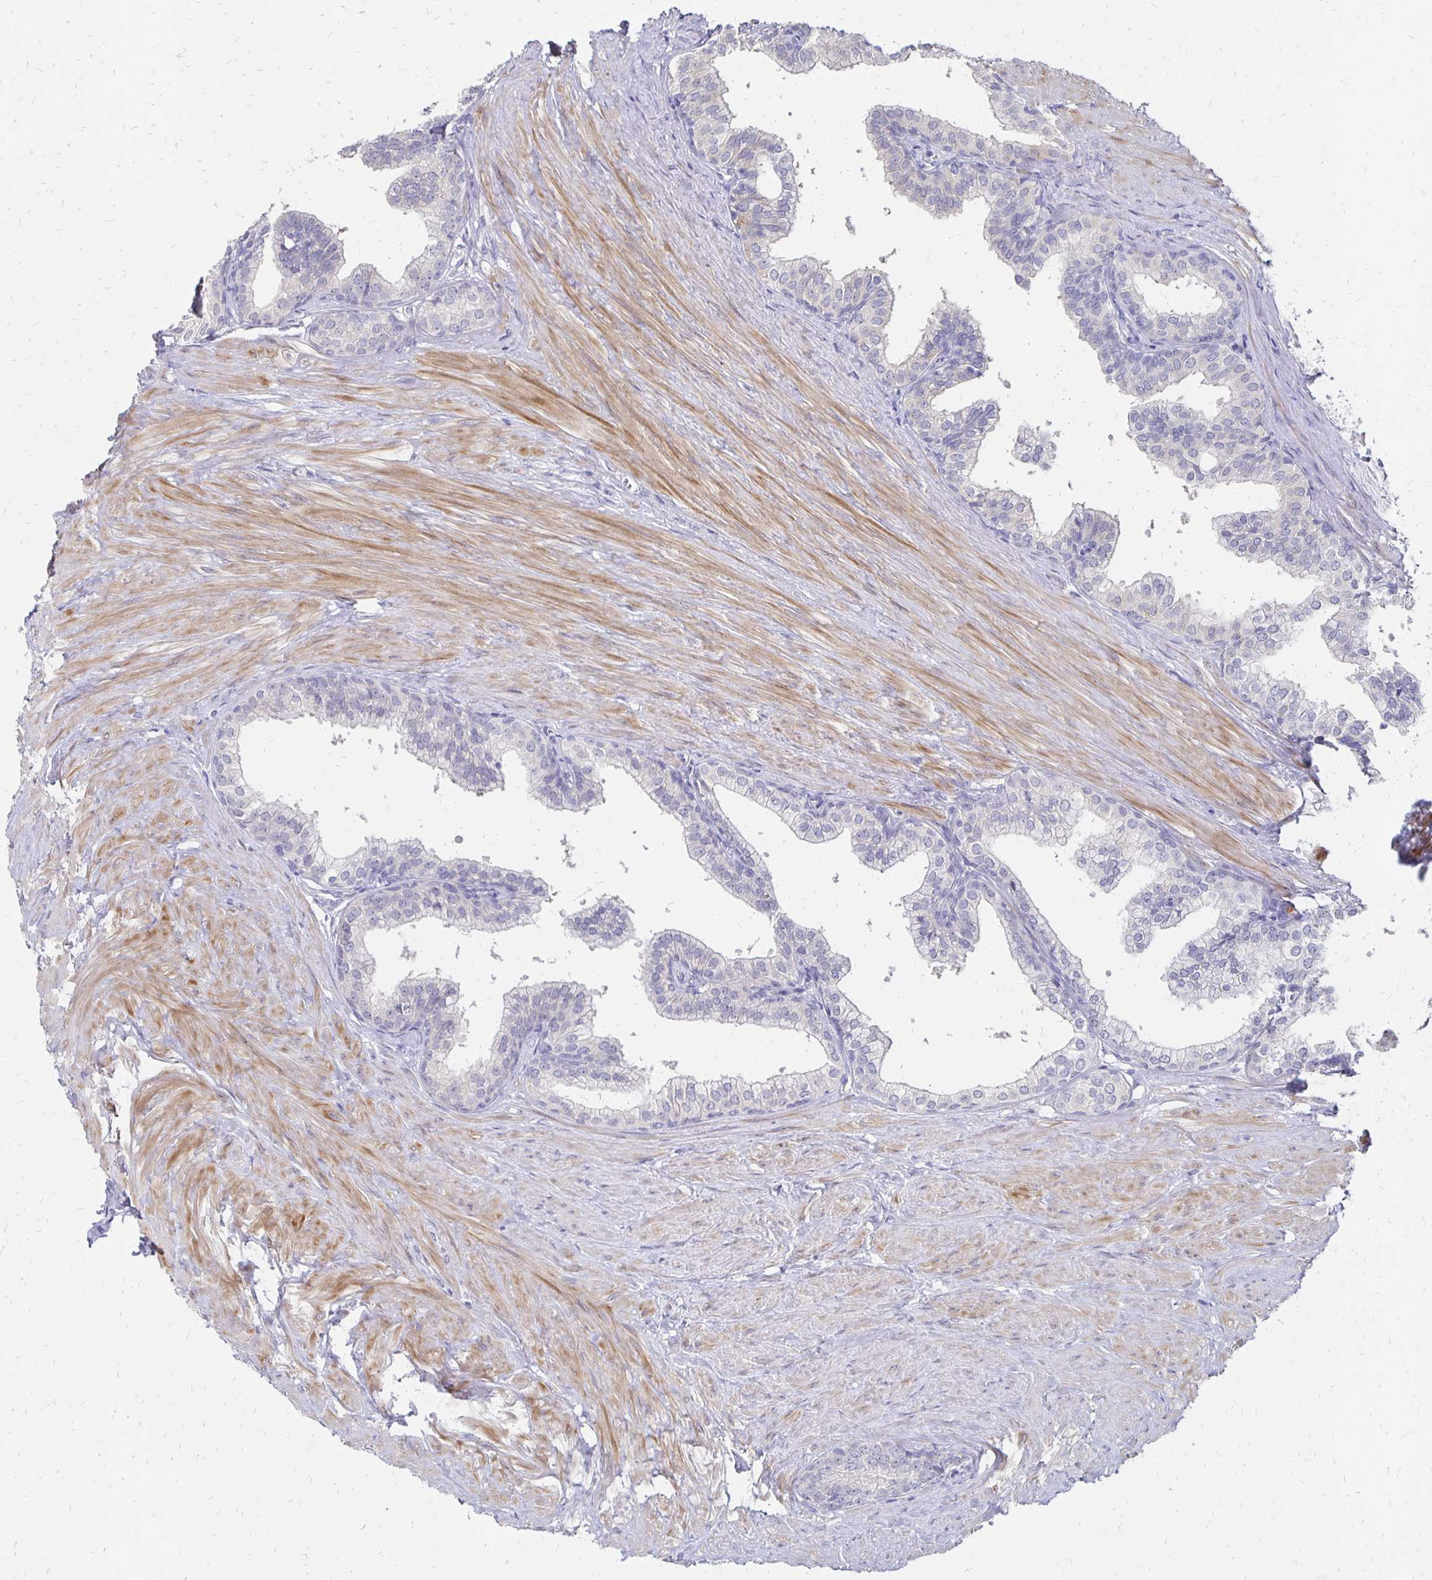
{"staining": {"intensity": "negative", "quantity": "none", "location": "none"}, "tissue": "prostate", "cell_type": "Glandular cells", "image_type": "normal", "snomed": [{"axis": "morphology", "description": "Normal tissue, NOS"}, {"axis": "topography", "description": "Prostate"}, {"axis": "topography", "description": "Peripheral nerve tissue"}], "caption": "Immunohistochemistry image of benign prostate stained for a protein (brown), which demonstrates no staining in glandular cells.", "gene": "ATOSB", "patient": {"sex": "male", "age": 55}}